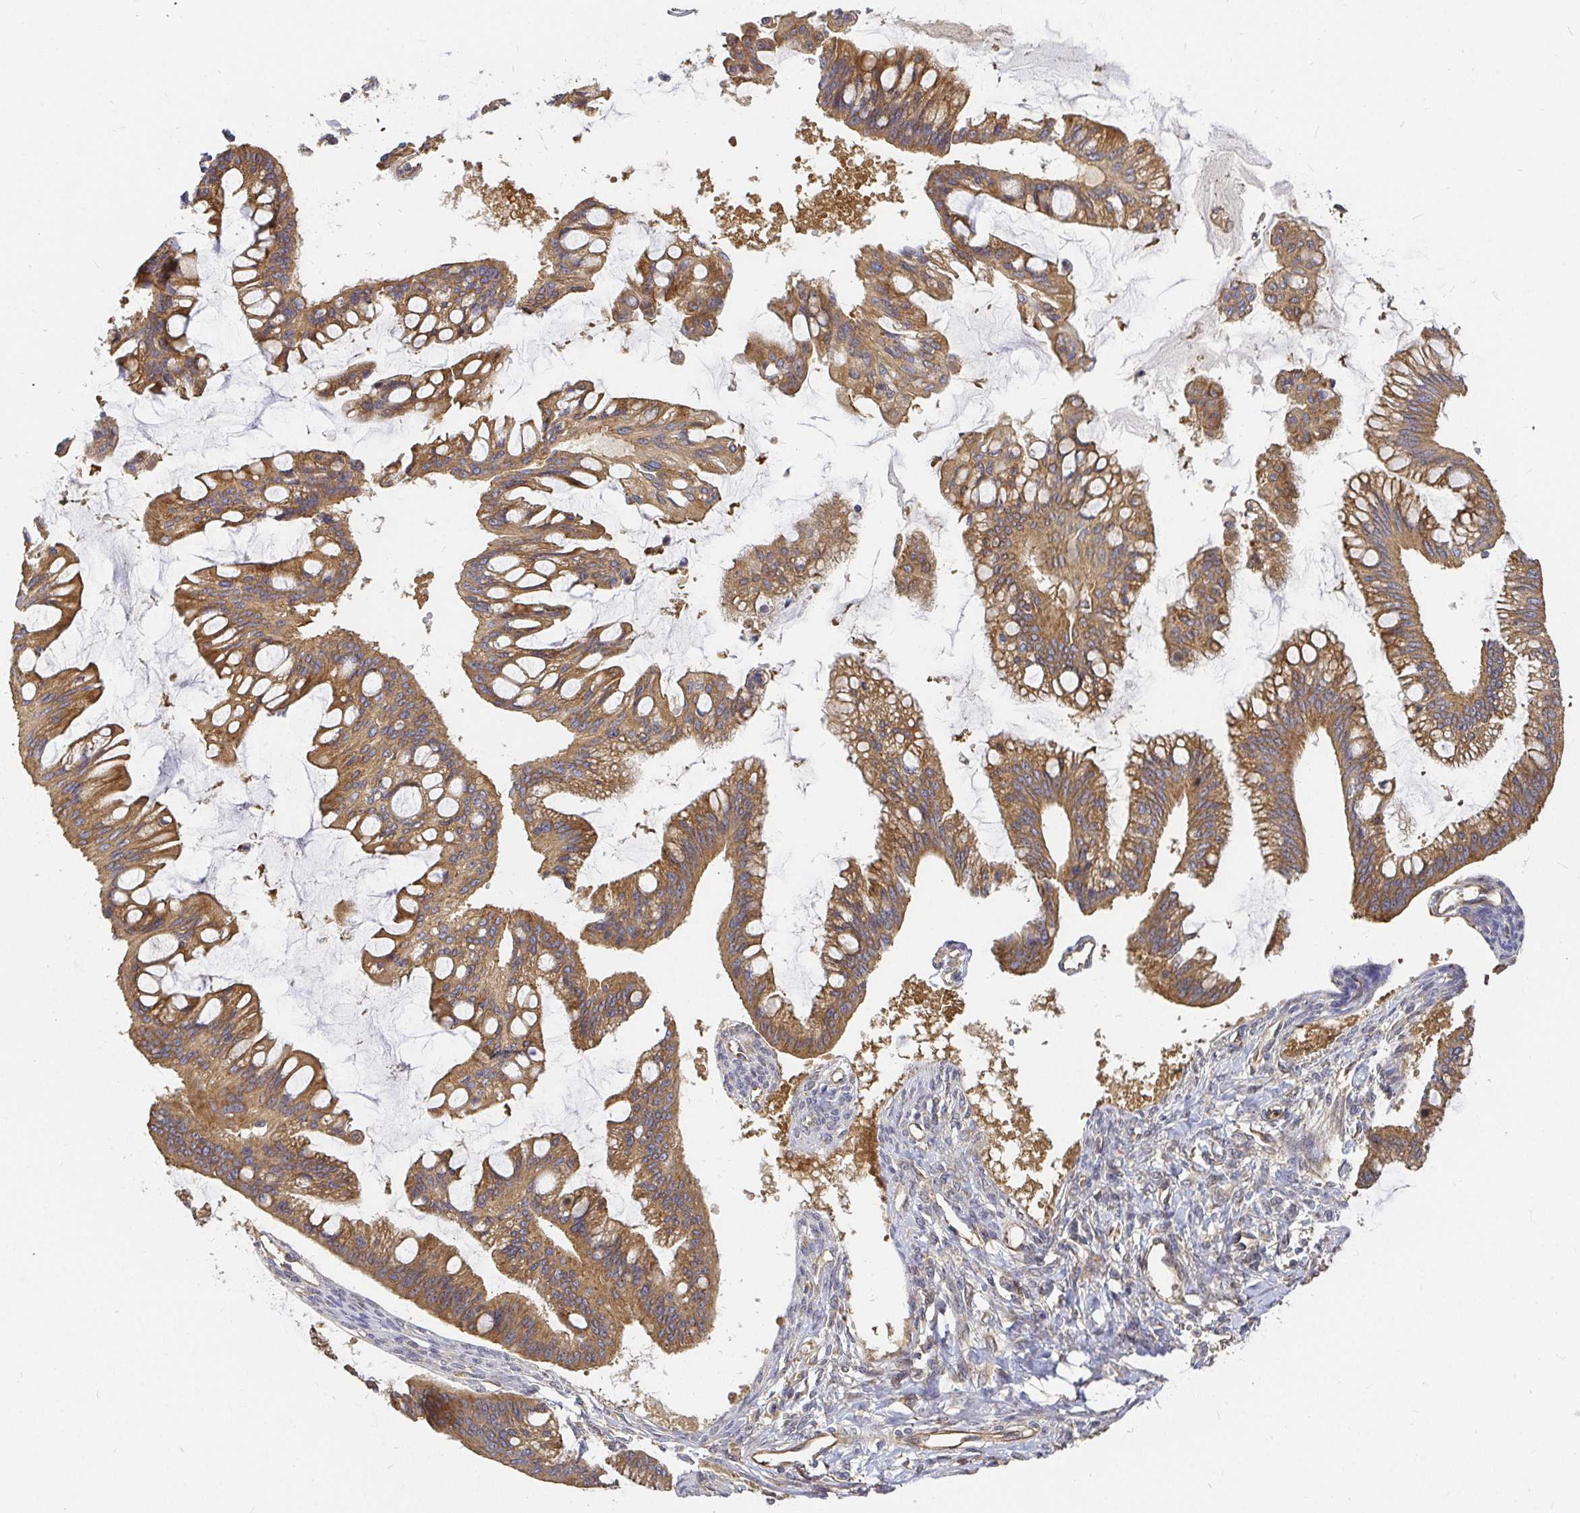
{"staining": {"intensity": "moderate", "quantity": ">75%", "location": "cytoplasmic/membranous"}, "tissue": "ovarian cancer", "cell_type": "Tumor cells", "image_type": "cancer", "snomed": [{"axis": "morphology", "description": "Cystadenocarcinoma, mucinous, NOS"}, {"axis": "topography", "description": "Ovary"}], "caption": "Immunohistochemistry (IHC) histopathology image of neoplastic tissue: human ovarian cancer (mucinous cystadenocarcinoma) stained using IHC demonstrates medium levels of moderate protein expression localized specifically in the cytoplasmic/membranous of tumor cells, appearing as a cytoplasmic/membranous brown color.", "gene": "KIF5B", "patient": {"sex": "female", "age": 73}}